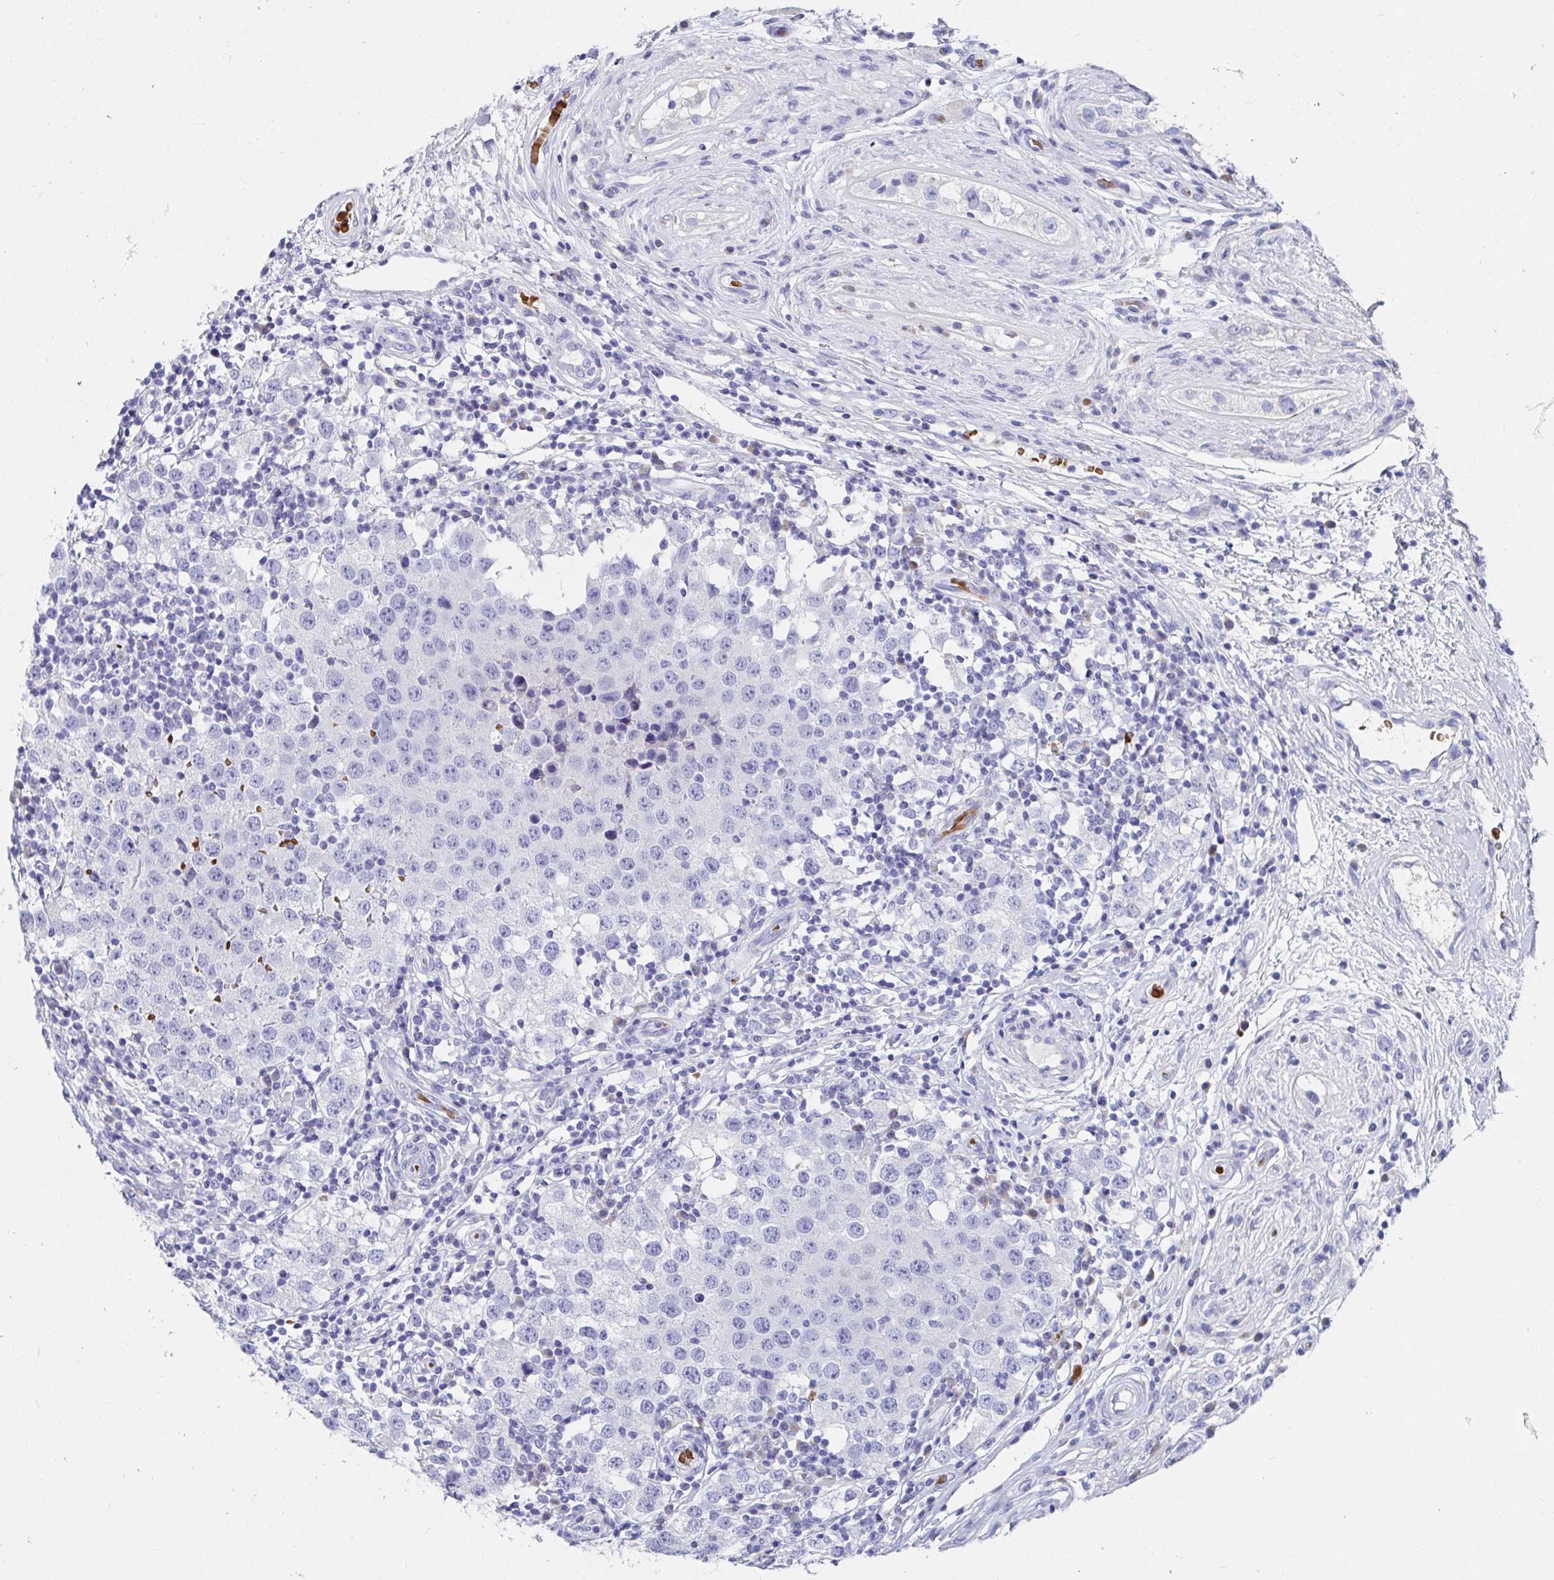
{"staining": {"intensity": "negative", "quantity": "none", "location": "none"}, "tissue": "testis cancer", "cell_type": "Tumor cells", "image_type": "cancer", "snomed": [{"axis": "morphology", "description": "Seminoma, NOS"}, {"axis": "topography", "description": "Testis"}], "caption": "Testis seminoma was stained to show a protein in brown. There is no significant positivity in tumor cells.", "gene": "CLDN8", "patient": {"sex": "male", "age": 34}}